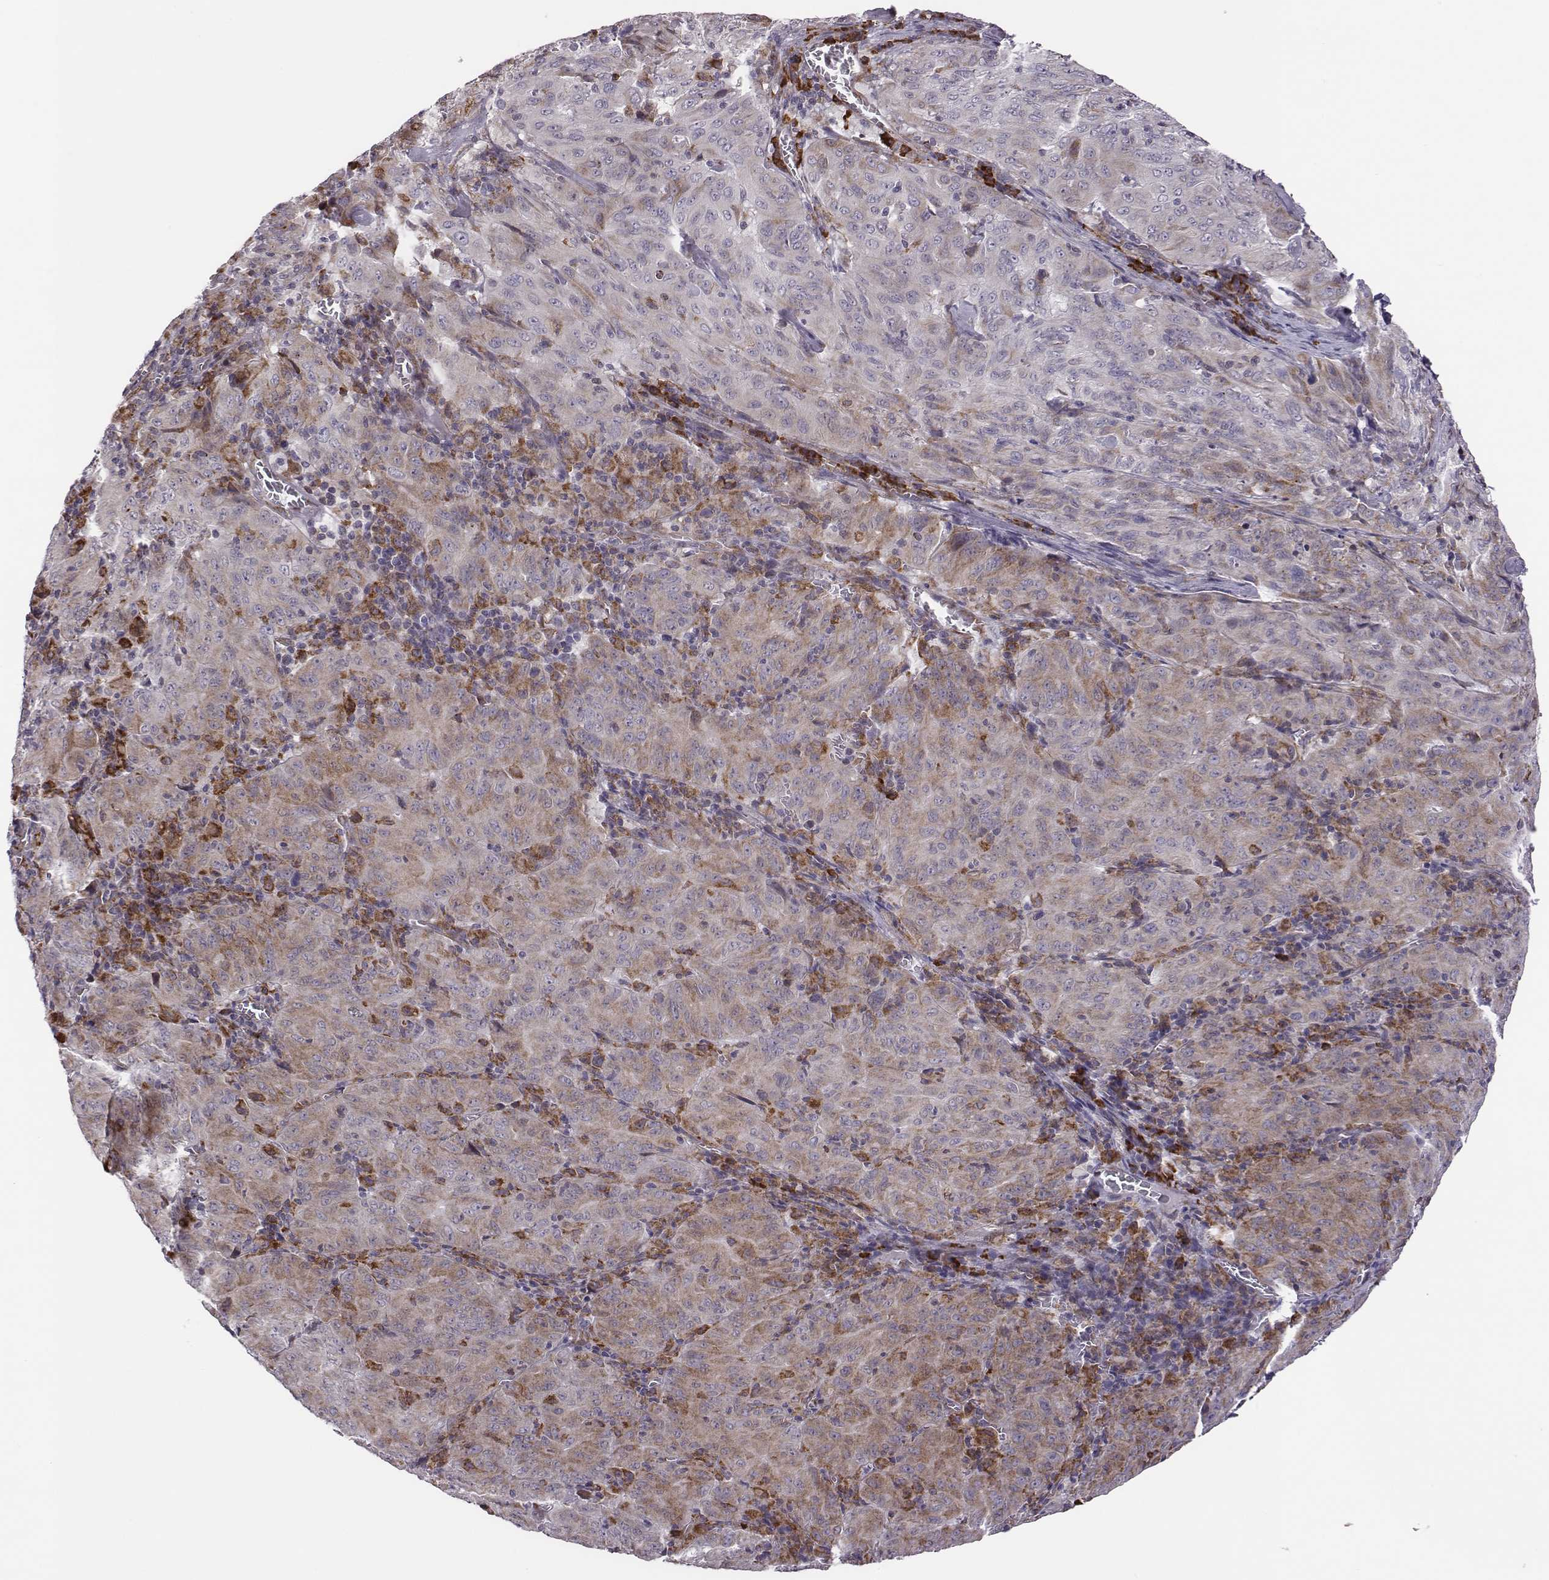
{"staining": {"intensity": "moderate", "quantity": ">75%", "location": "cytoplasmic/membranous"}, "tissue": "pancreatic cancer", "cell_type": "Tumor cells", "image_type": "cancer", "snomed": [{"axis": "morphology", "description": "Adenocarcinoma, NOS"}, {"axis": "topography", "description": "Pancreas"}], "caption": "This image shows IHC staining of pancreatic cancer (adenocarcinoma), with medium moderate cytoplasmic/membranous staining in about >75% of tumor cells.", "gene": "SELENOI", "patient": {"sex": "male", "age": 63}}